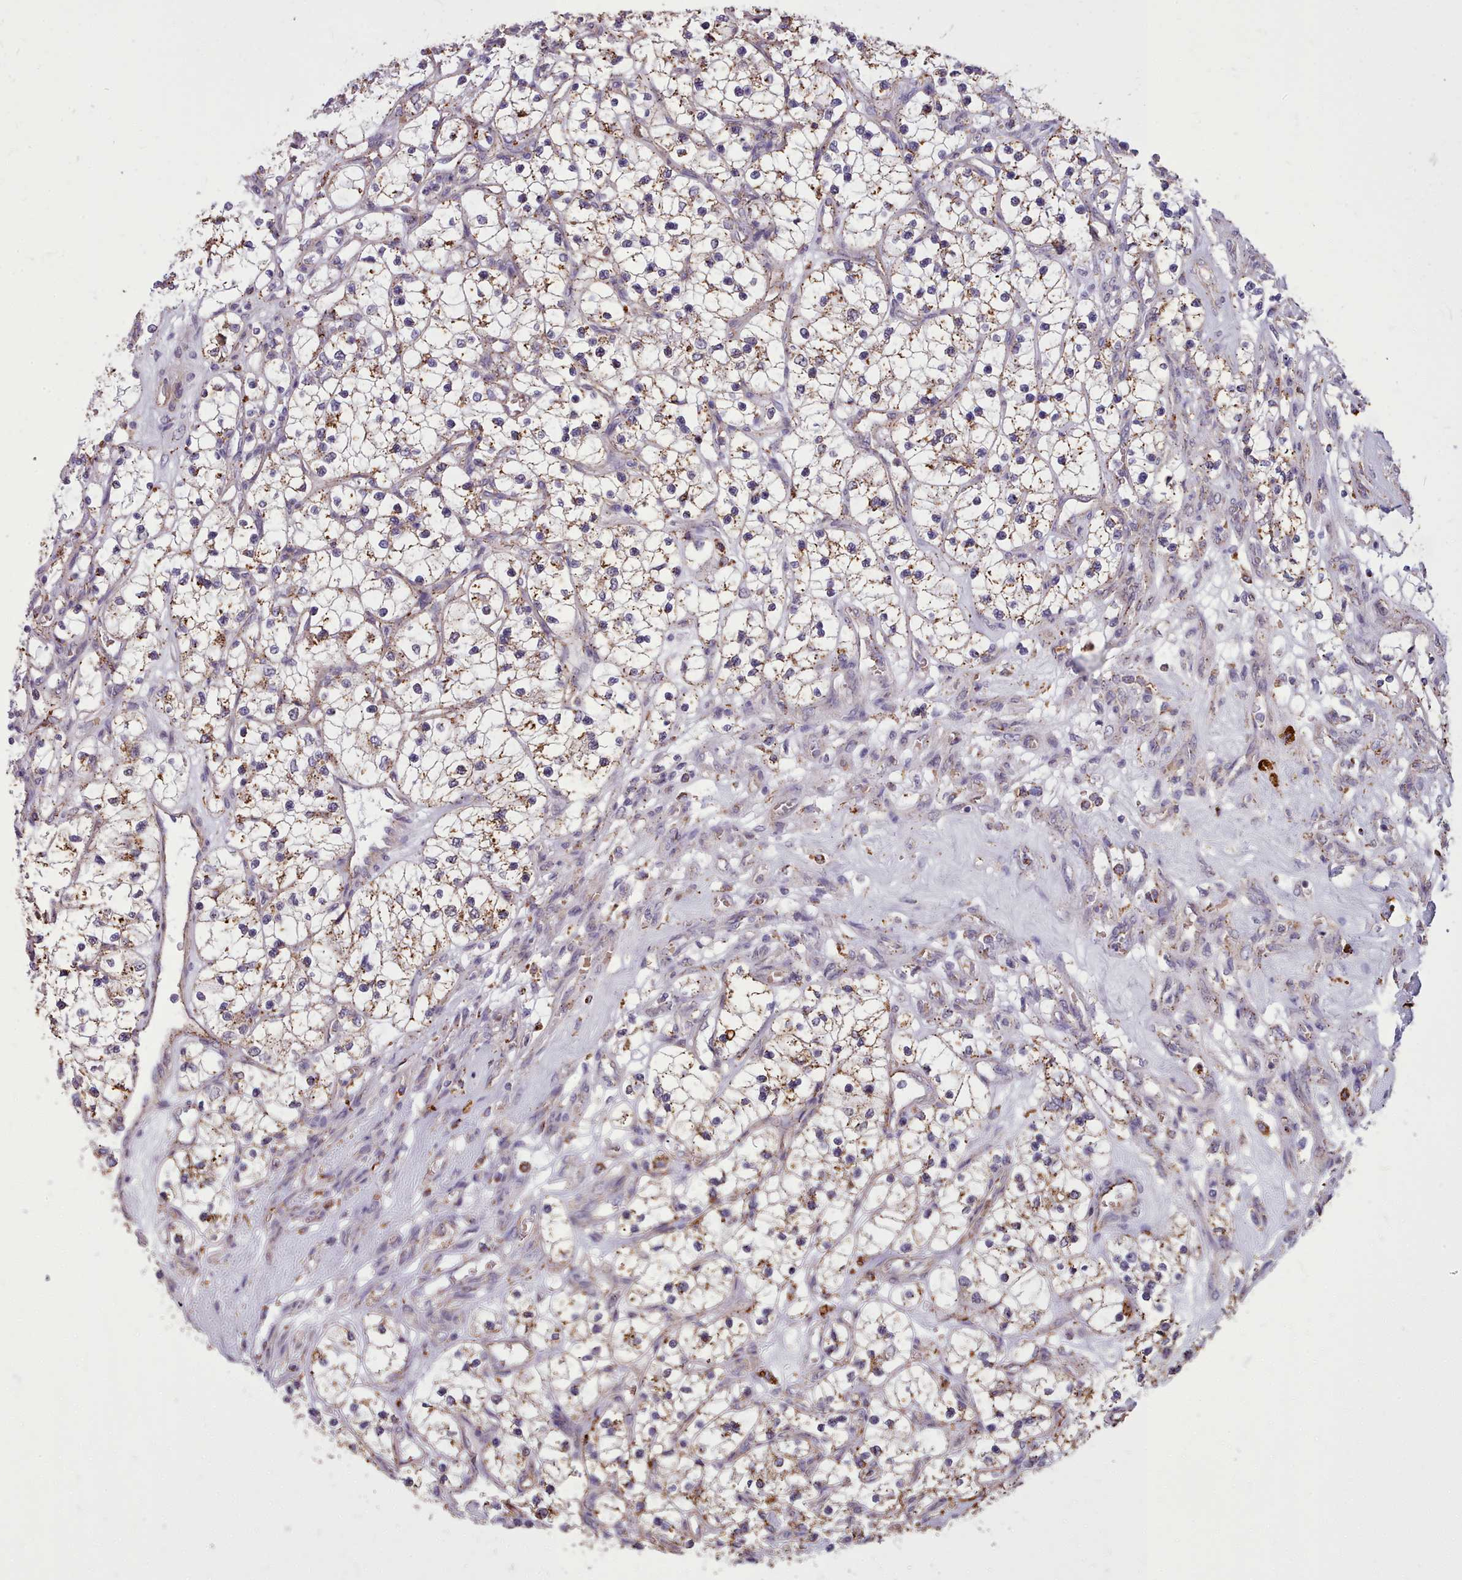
{"staining": {"intensity": "moderate", "quantity": "25%-75%", "location": "cytoplasmic/membranous"}, "tissue": "renal cancer", "cell_type": "Tumor cells", "image_type": "cancer", "snomed": [{"axis": "morphology", "description": "Adenocarcinoma, NOS"}, {"axis": "topography", "description": "Kidney"}], "caption": "Immunohistochemistry micrograph of adenocarcinoma (renal) stained for a protein (brown), which displays medium levels of moderate cytoplasmic/membranous staining in about 25%-75% of tumor cells.", "gene": "PACSIN3", "patient": {"sex": "female", "age": 69}}